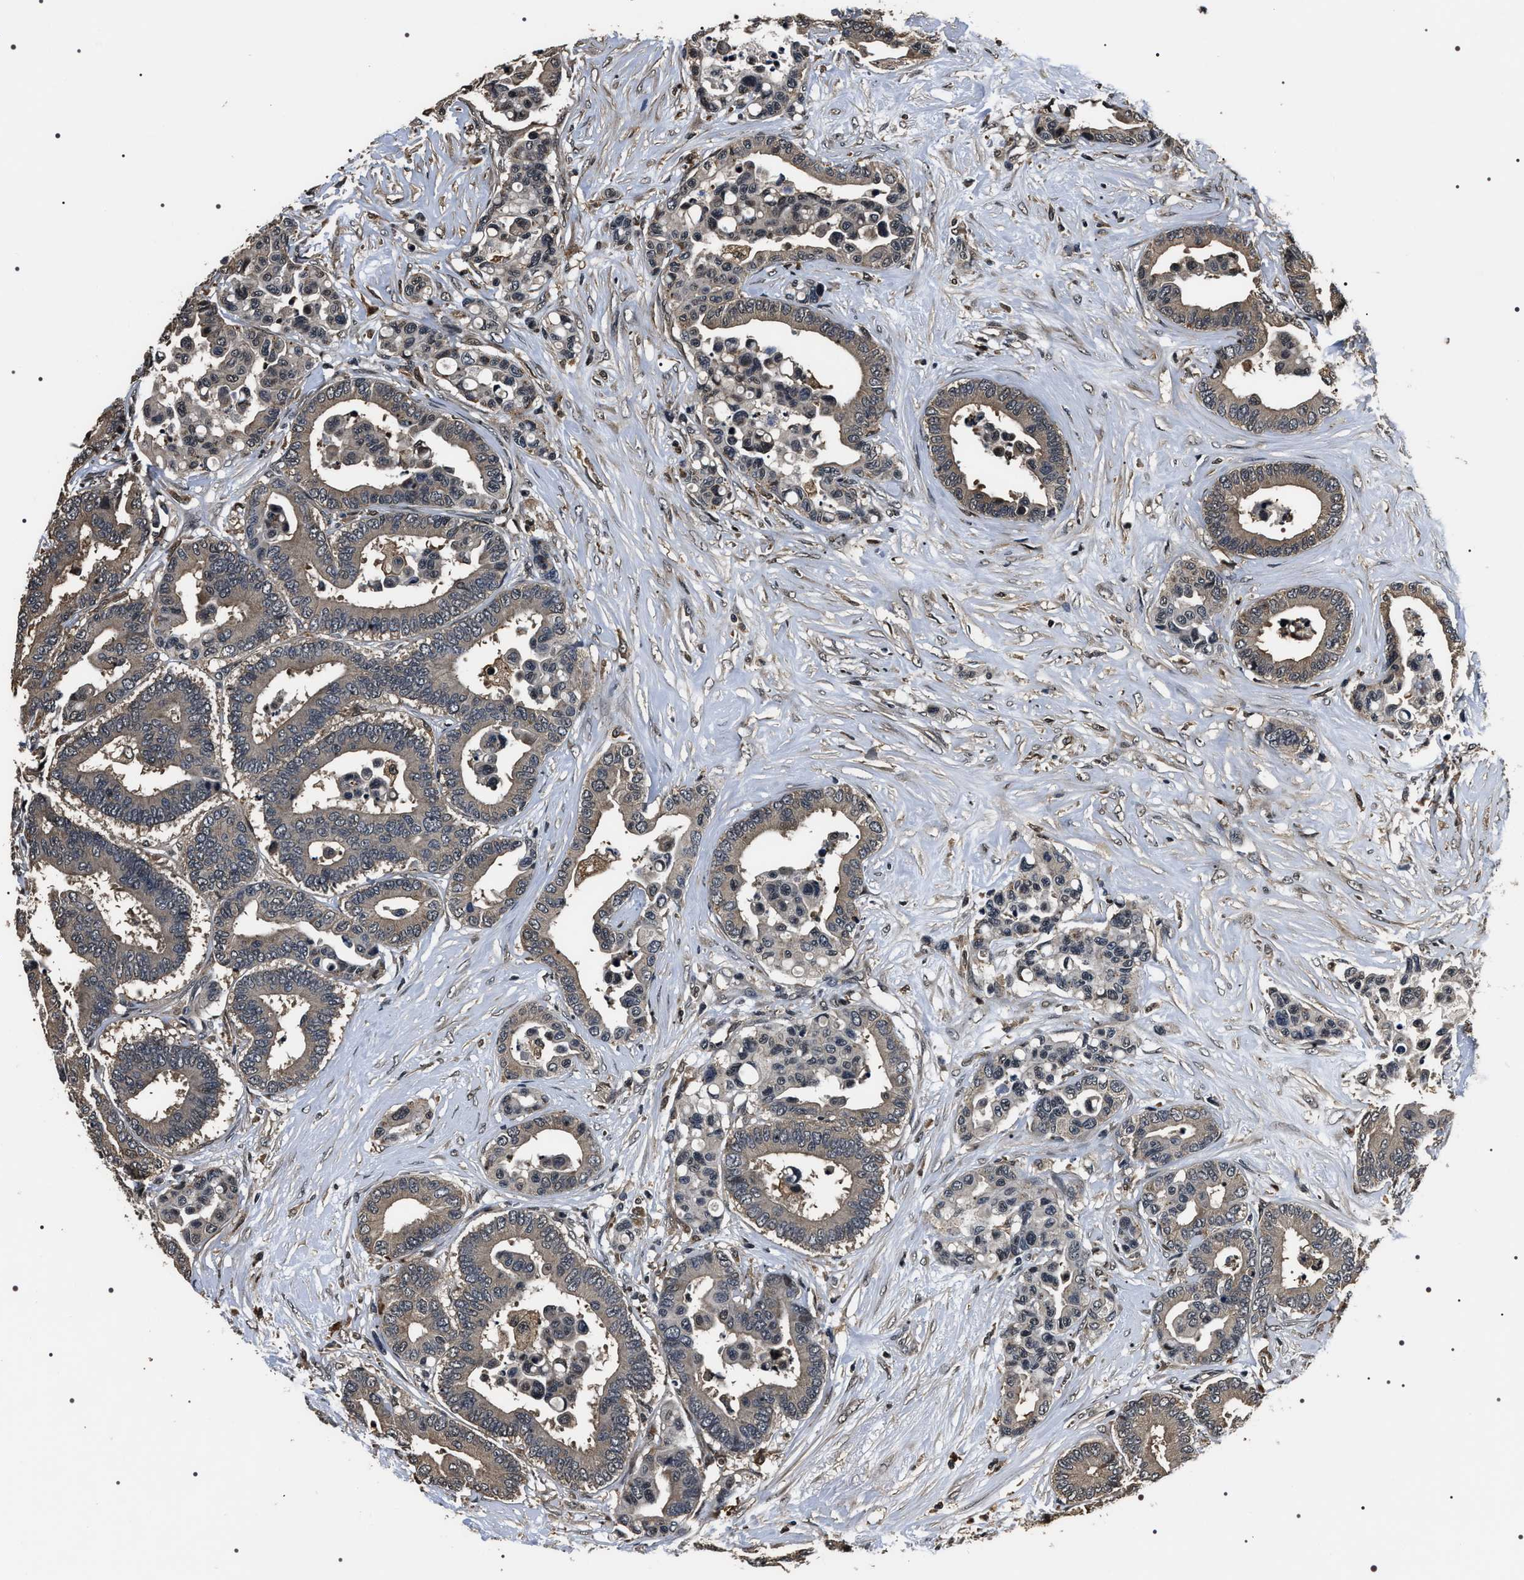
{"staining": {"intensity": "weak", "quantity": "<25%", "location": "cytoplasmic/membranous"}, "tissue": "colorectal cancer", "cell_type": "Tumor cells", "image_type": "cancer", "snomed": [{"axis": "morphology", "description": "Normal tissue, NOS"}, {"axis": "morphology", "description": "Adenocarcinoma, NOS"}, {"axis": "topography", "description": "Colon"}], "caption": "DAB immunohistochemical staining of colorectal cancer (adenocarcinoma) displays no significant staining in tumor cells. Brightfield microscopy of immunohistochemistry stained with DAB (3,3'-diaminobenzidine) (brown) and hematoxylin (blue), captured at high magnification.", "gene": "ARHGAP22", "patient": {"sex": "male", "age": 82}}